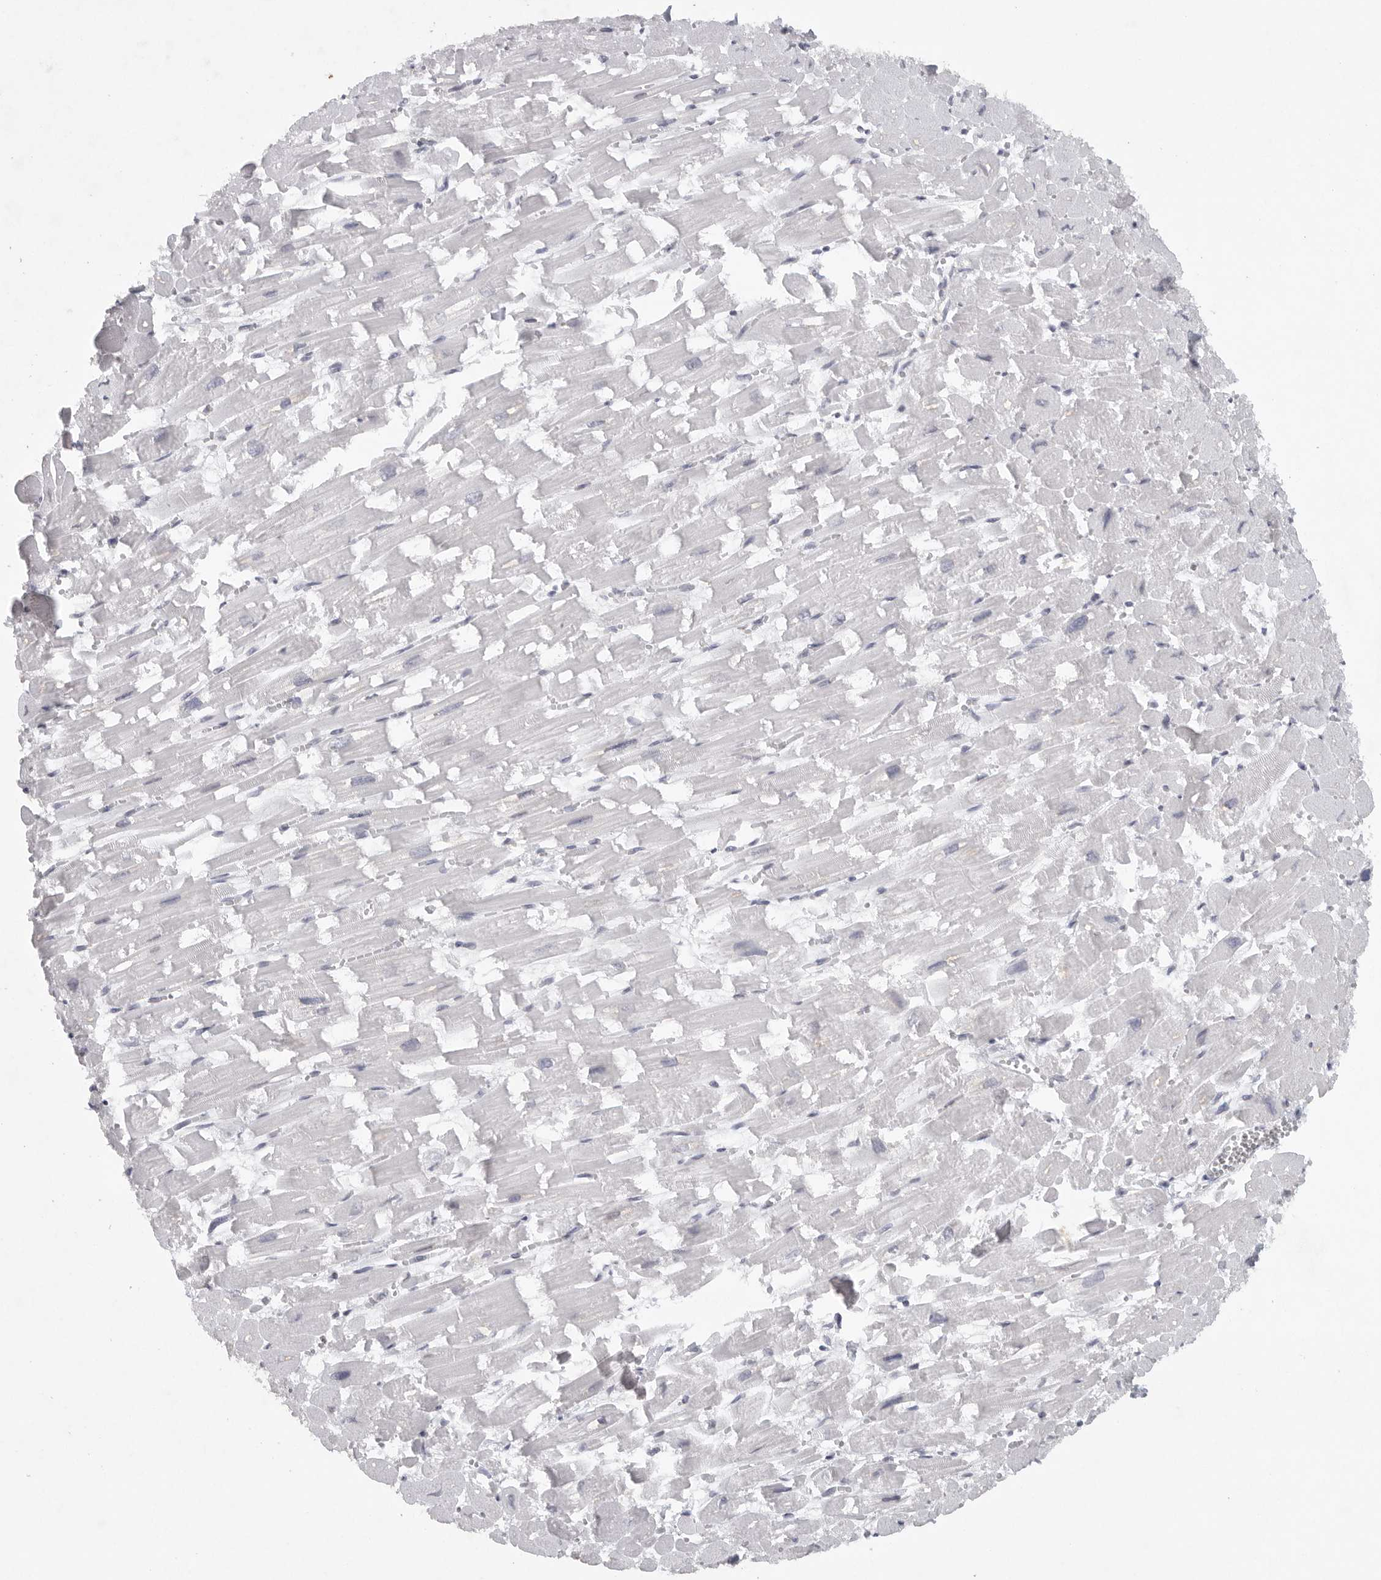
{"staining": {"intensity": "negative", "quantity": "none", "location": "none"}, "tissue": "heart muscle", "cell_type": "Cardiomyocytes", "image_type": "normal", "snomed": [{"axis": "morphology", "description": "Normal tissue, NOS"}, {"axis": "topography", "description": "Heart"}], "caption": "There is no significant positivity in cardiomyocytes of heart muscle. (DAB immunohistochemistry (IHC) visualized using brightfield microscopy, high magnification).", "gene": "TMEM69", "patient": {"sex": "male", "age": 54}}